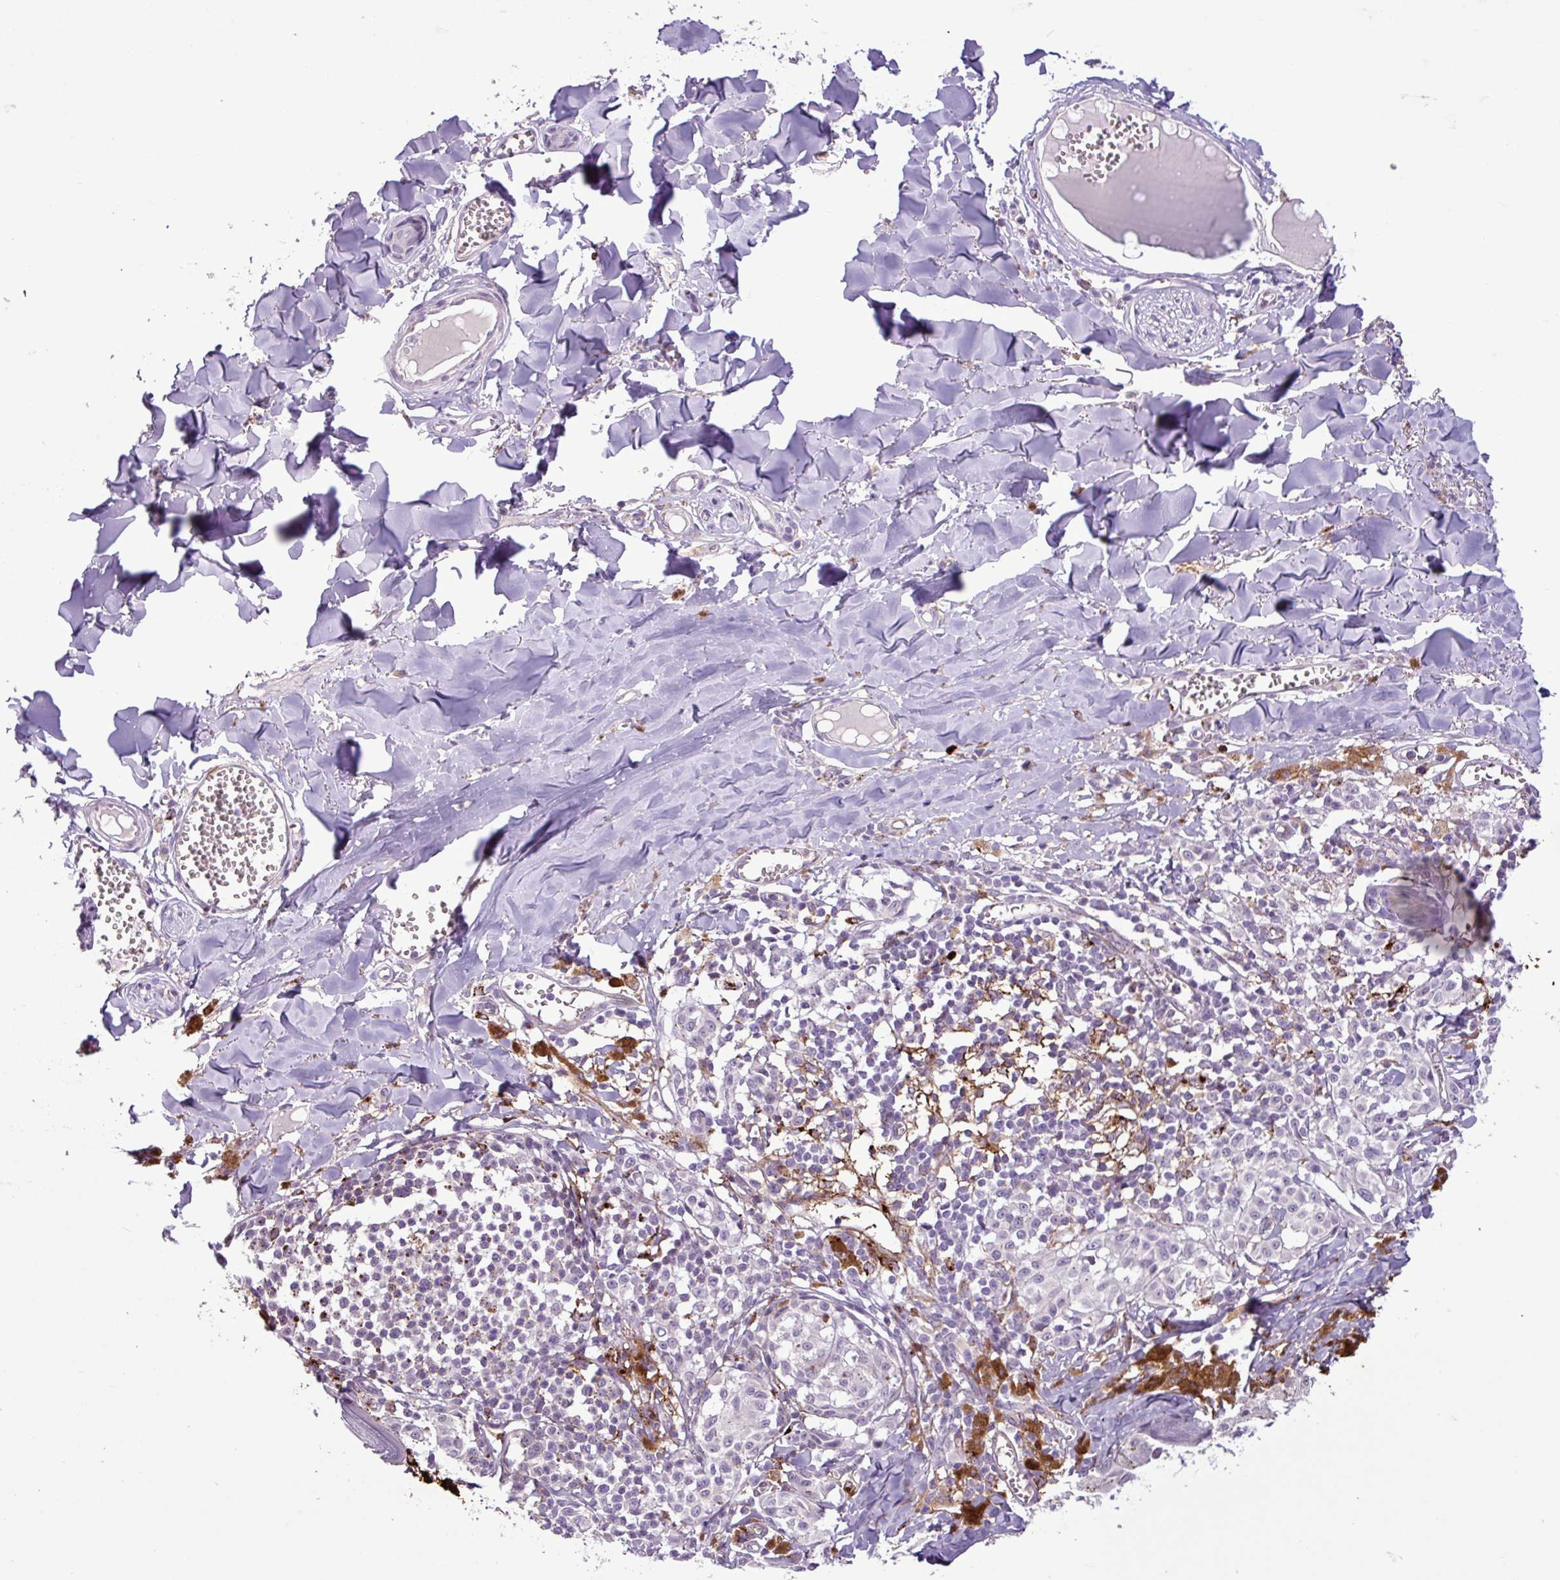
{"staining": {"intensity": "negative", "quantity": "none", "location": "none"}, "tissue": "melanoma", "cell_type": "Tumor cells", "image_type": "cancer", "snomed": [{"axis": "morphology", "description": "Malignant melanoma, NOS"}, {"axis": "topography", "description": "Skin"}], "caption": "An immunohistochemistry (IHC) image of malignant melanoma is shown. There is no staining in tumor cells of malignant melanoma.", "gene": "C9orf24", "patient": {"sex": "female", "age": 43}}